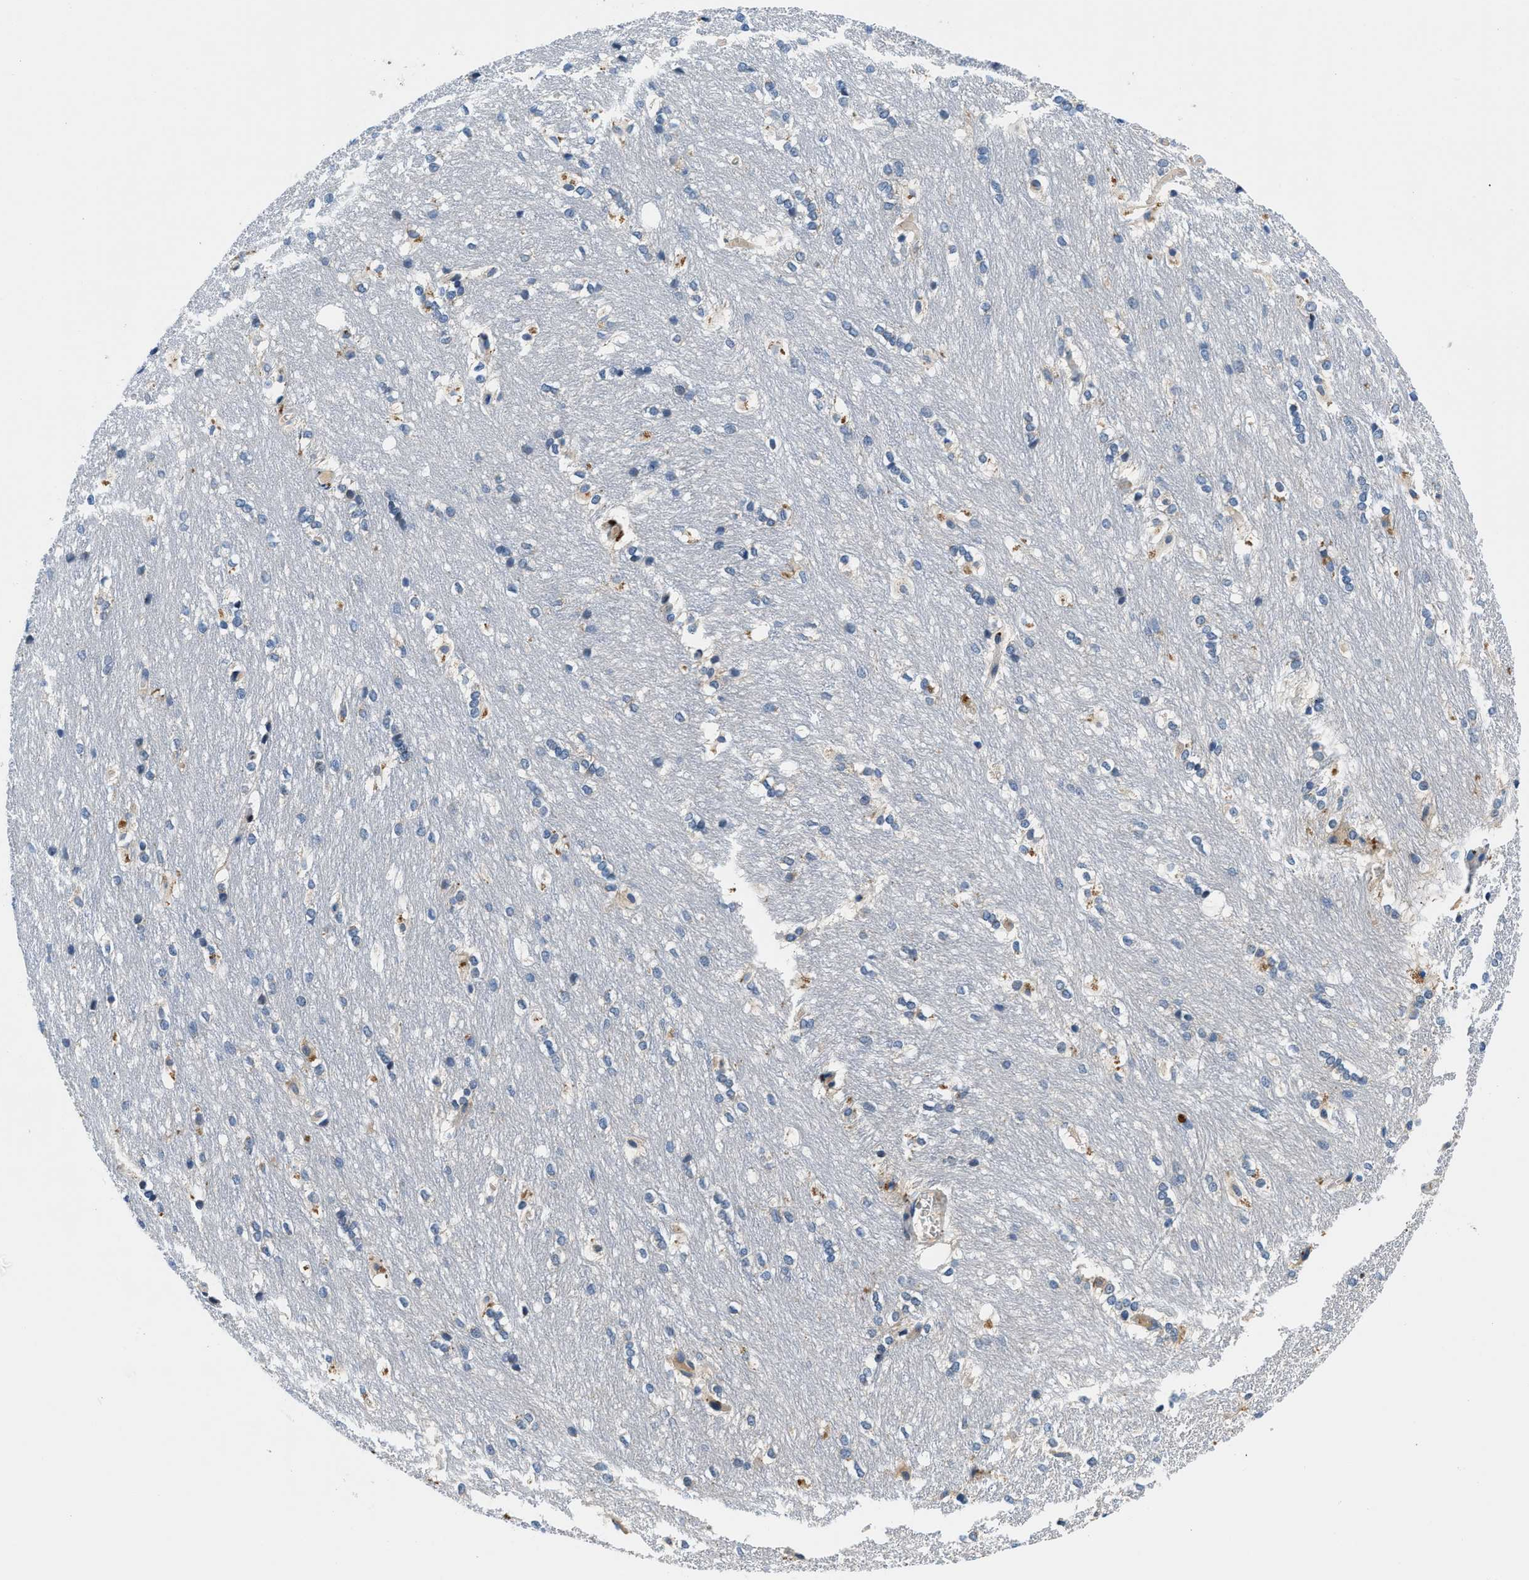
{"staining": {"intensity": "moderate", "quantity": "<25%", "location": "cytoplasmic/membranous"}, "tissue": "caudate", "cell_type": "Glial cells", "image_type": "normal", "snomed": [{"axis": "morphology", "description": "Normal tissue, NOS"}, {"axis": "topography", "description": "Lateral ventricle wall"}], "caption": "Immunohistochemical staining of unremarkable caudate shows <25% levels of moderate cytoplasmic/membranous protein staining in approximately <25% of glial cells.", "gene": "ADGRE3", "patient": {"sex": "female", "age": 19}}